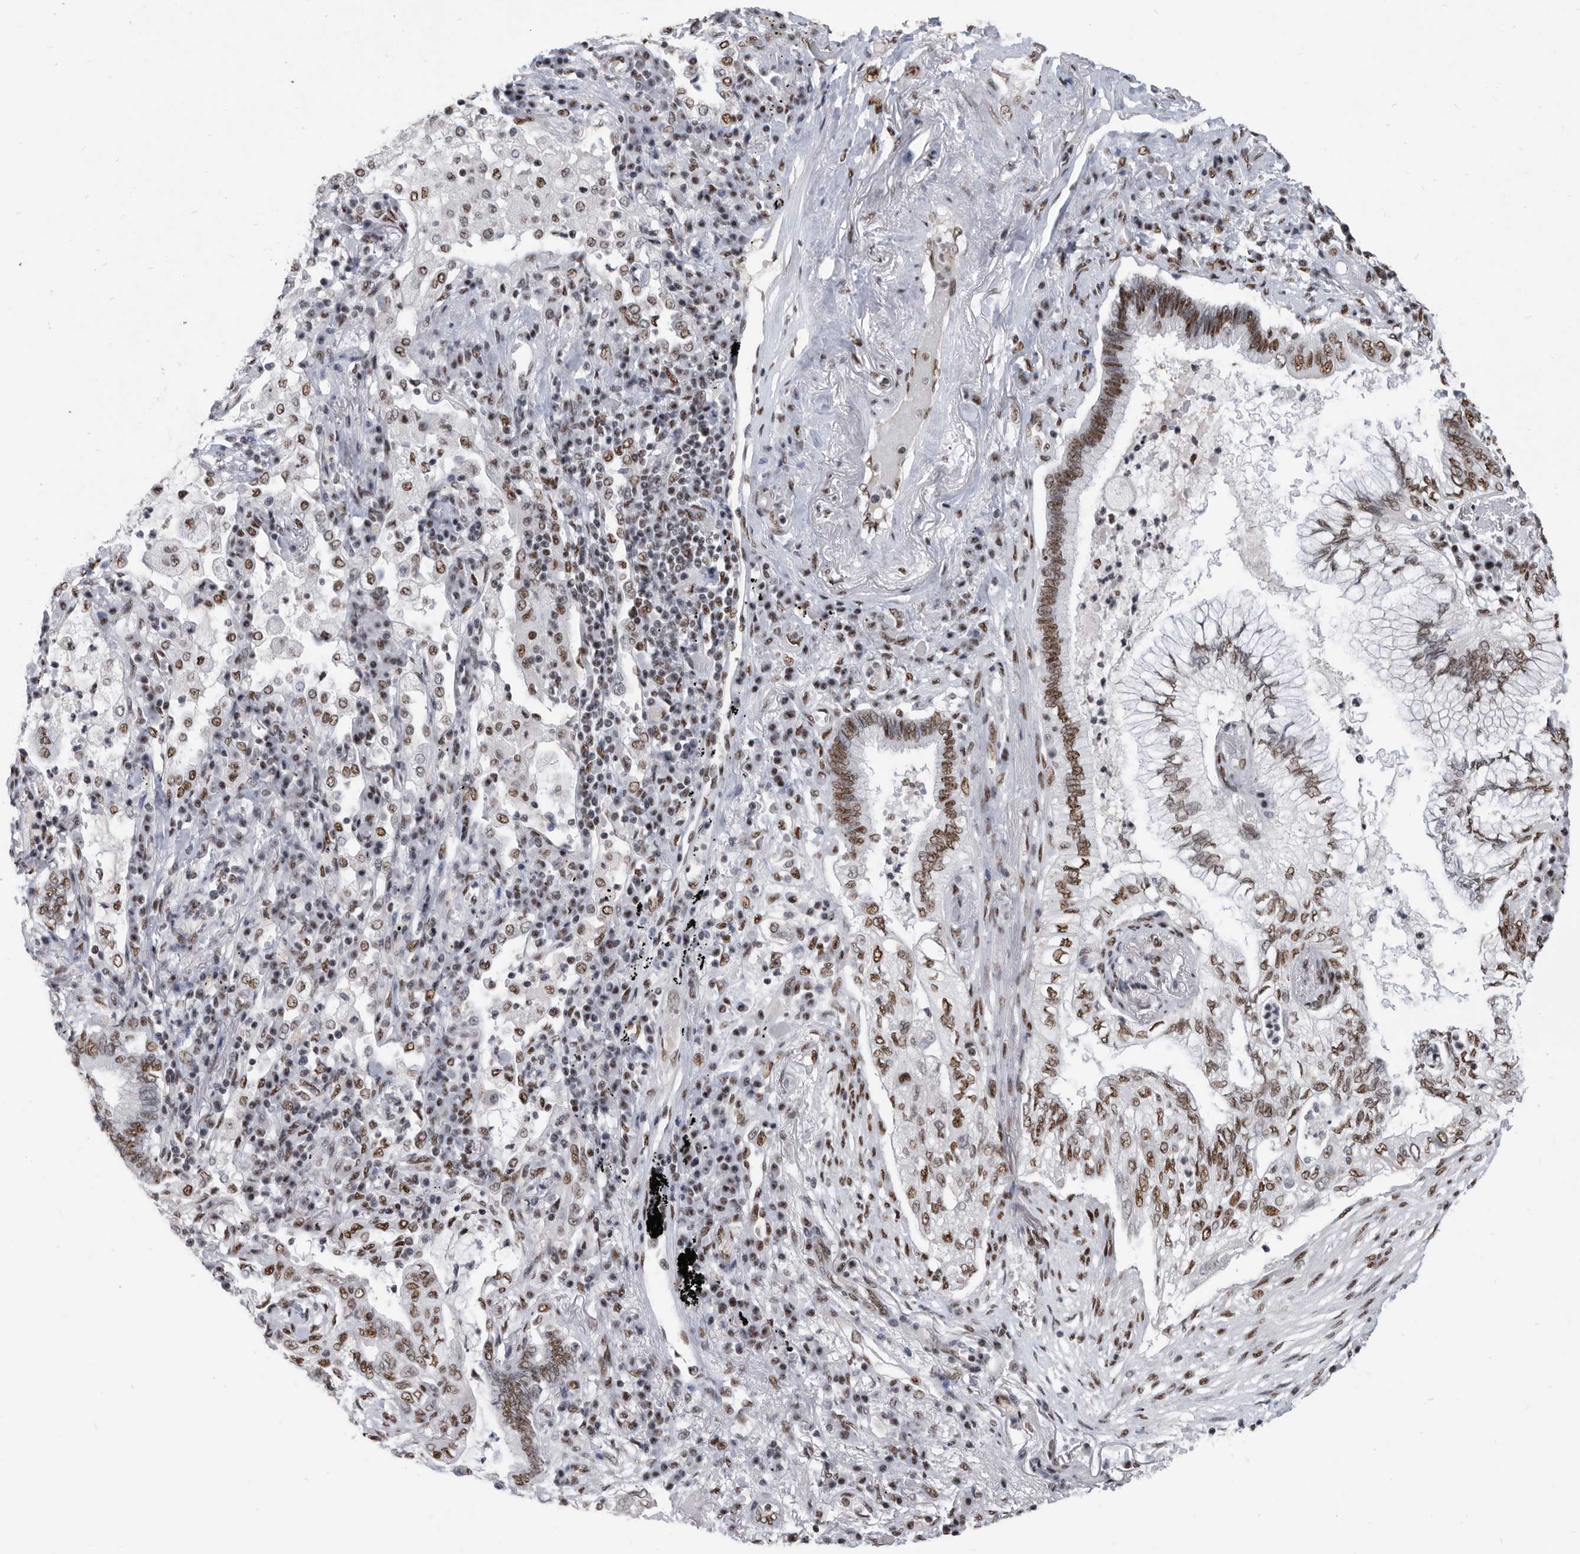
{"staining": {"intensity": "strong", "quantity": ">75%", "location": "nuclear"}, "tissue": "bronchus", "cell_type": "Respiratory epithelial cells", "image_type": "normal", "snomed": [{"axis": "morphology", "description": "Normal tissue, NOS"}, {"axis": "morphology", "description": "Adenocarcinoma, NOS"}, {"axis": "topography", "description": "Bronchus"}, {"axis": "topography", "description": "Lung"}], "caption": "A histopathology image showing strong nuclear expression in approximately >75% of respiratory epithelial cells in benign bronchus, as visualized by brown immunohistochemical staining.", "gene": "SF3A1", "patient": {"sex": "female", "age": 70}}